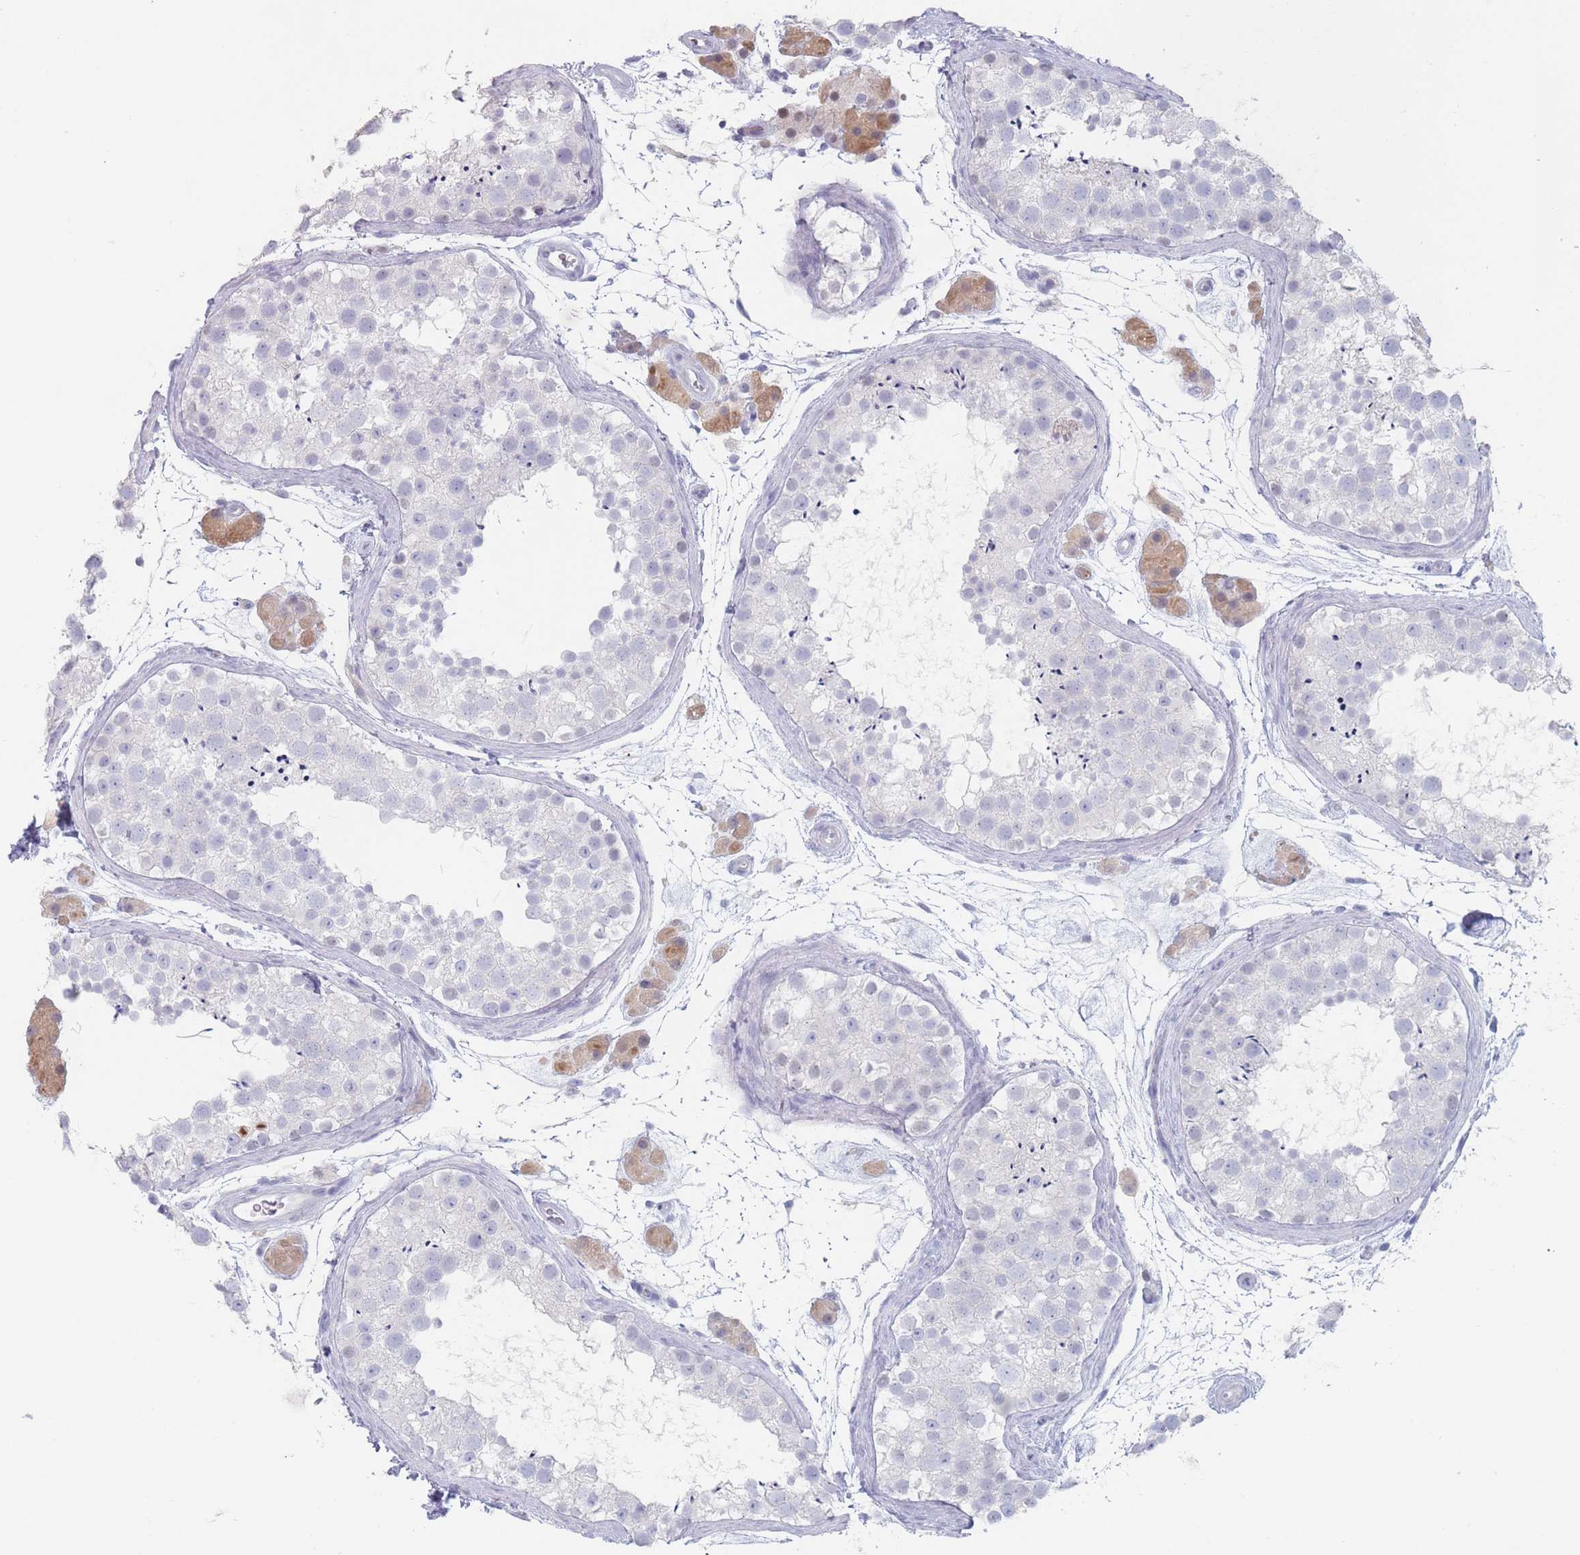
{"staining": {"intensity": "negative", "quantity": "none", "location": "none"}, "tissue": "testis", "cell_type": "Cells in seminiferous ducts", "image_type": "normal", "snomed": [{"axis": "morphology", "description": "Normal tissue, NOS"}, {"axis": "topography", "description": "Testis"}], "caption": "Immunohistochemistry (IHC) micrograph of unremarkable testis: testis stained with DAB shows no significant protein staining in cells in seminiferous ducts.", "gene": "ATP1A3", "patient": {"sex": "male", "age": 41}}